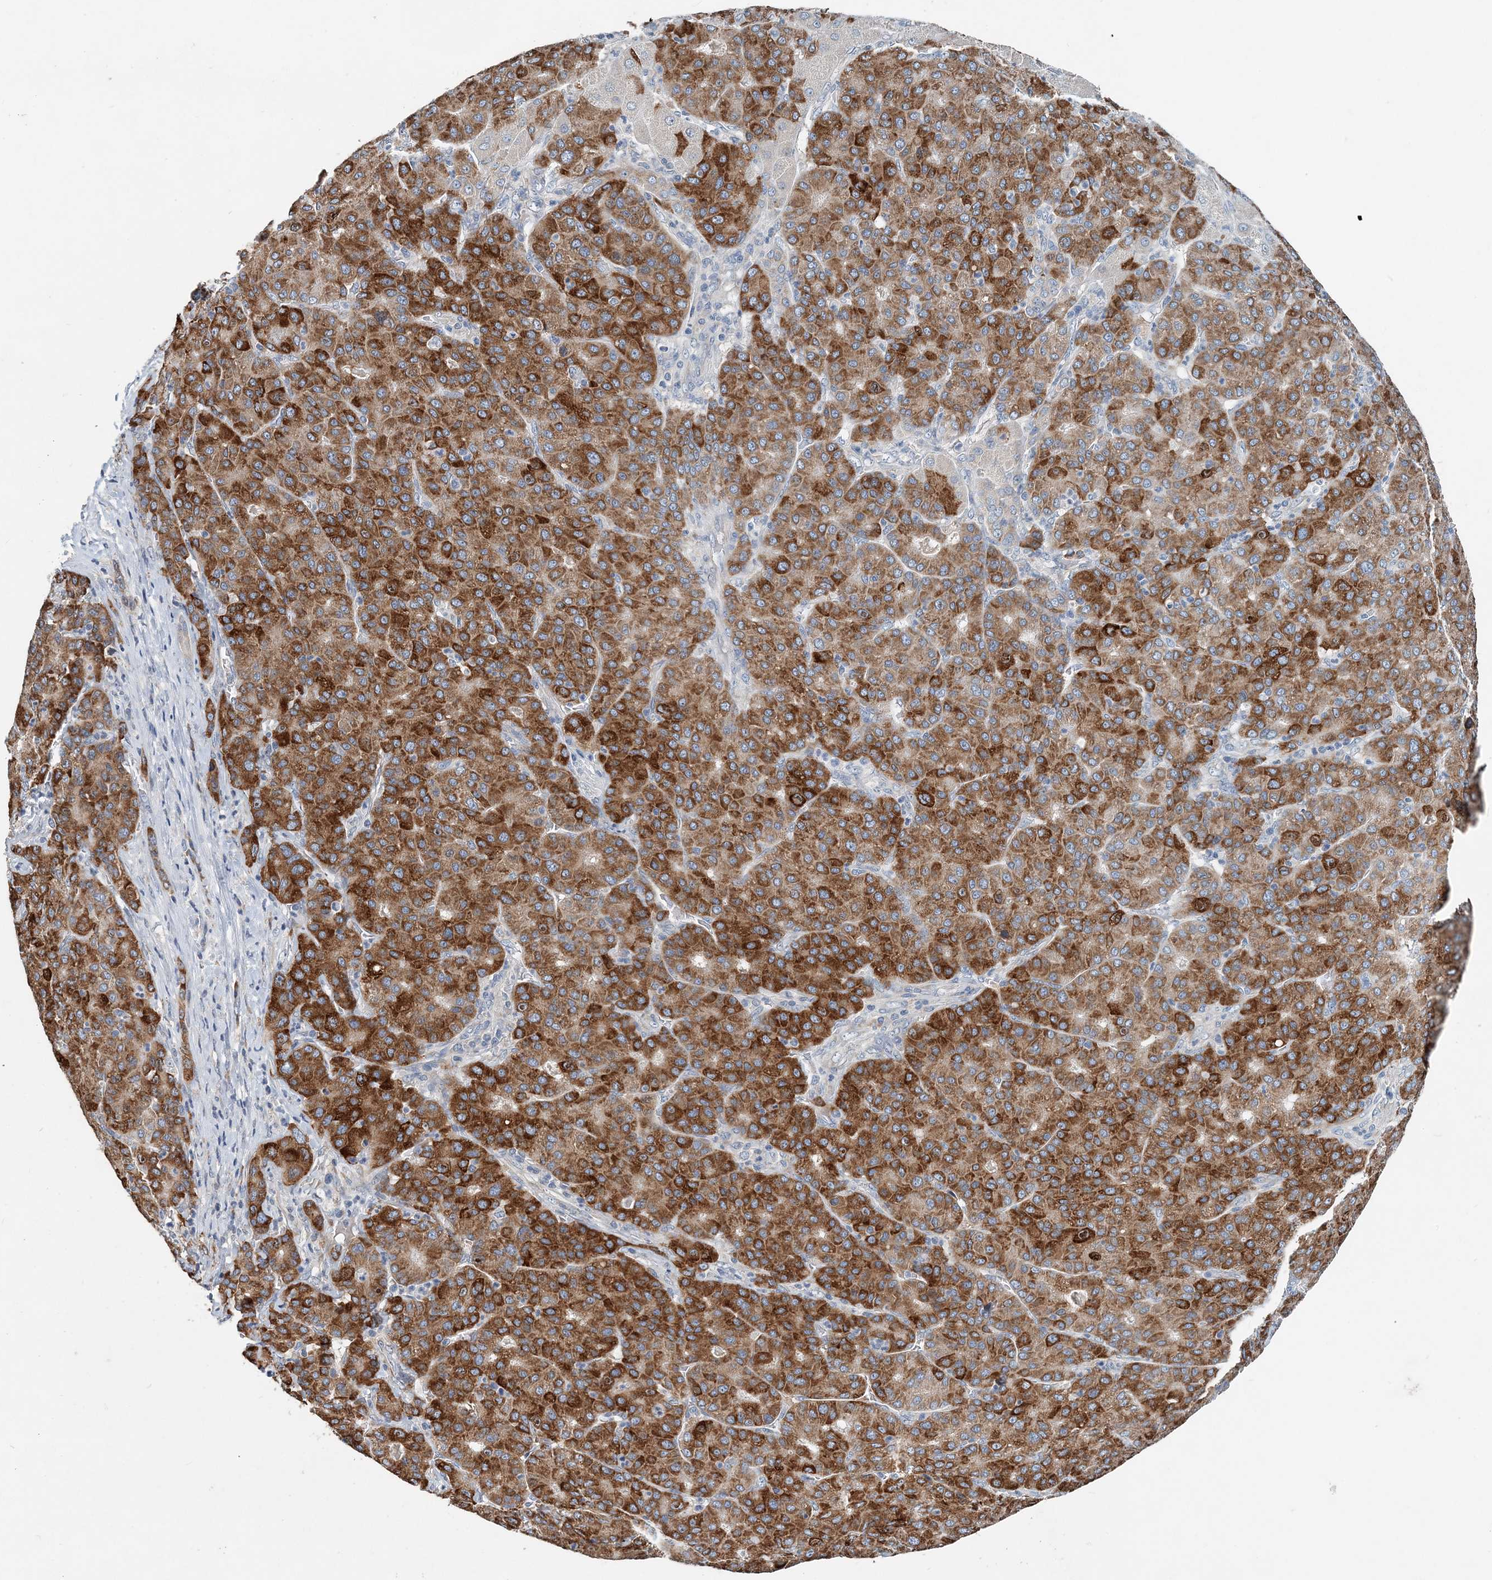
{"staining": {"intensity": "strong", "quantity": ">75%", "location": "cytoplasmic/membranous"}, "tissue": "liver cancer", "cell_type": "Tumor cells", "image_type": "cancer", "snomed": [{"axis": "morphology", "description": "Carcinoma, Hepatocellular, NOS"}, {"axis": "topography", "description": "Liver"}], "caption": "A photomicrograph of hepatocellular carcinoma (liver) stained for a protein exhibits strong cytoplasmic/membranous brown staining in tumor cells. (DAB (3,3'-diaminobenzidine) IHC with brightfield microscopy, high magnification).", "gene": "EEF1A2", "patient": {"sex": "male", "age": 65}}